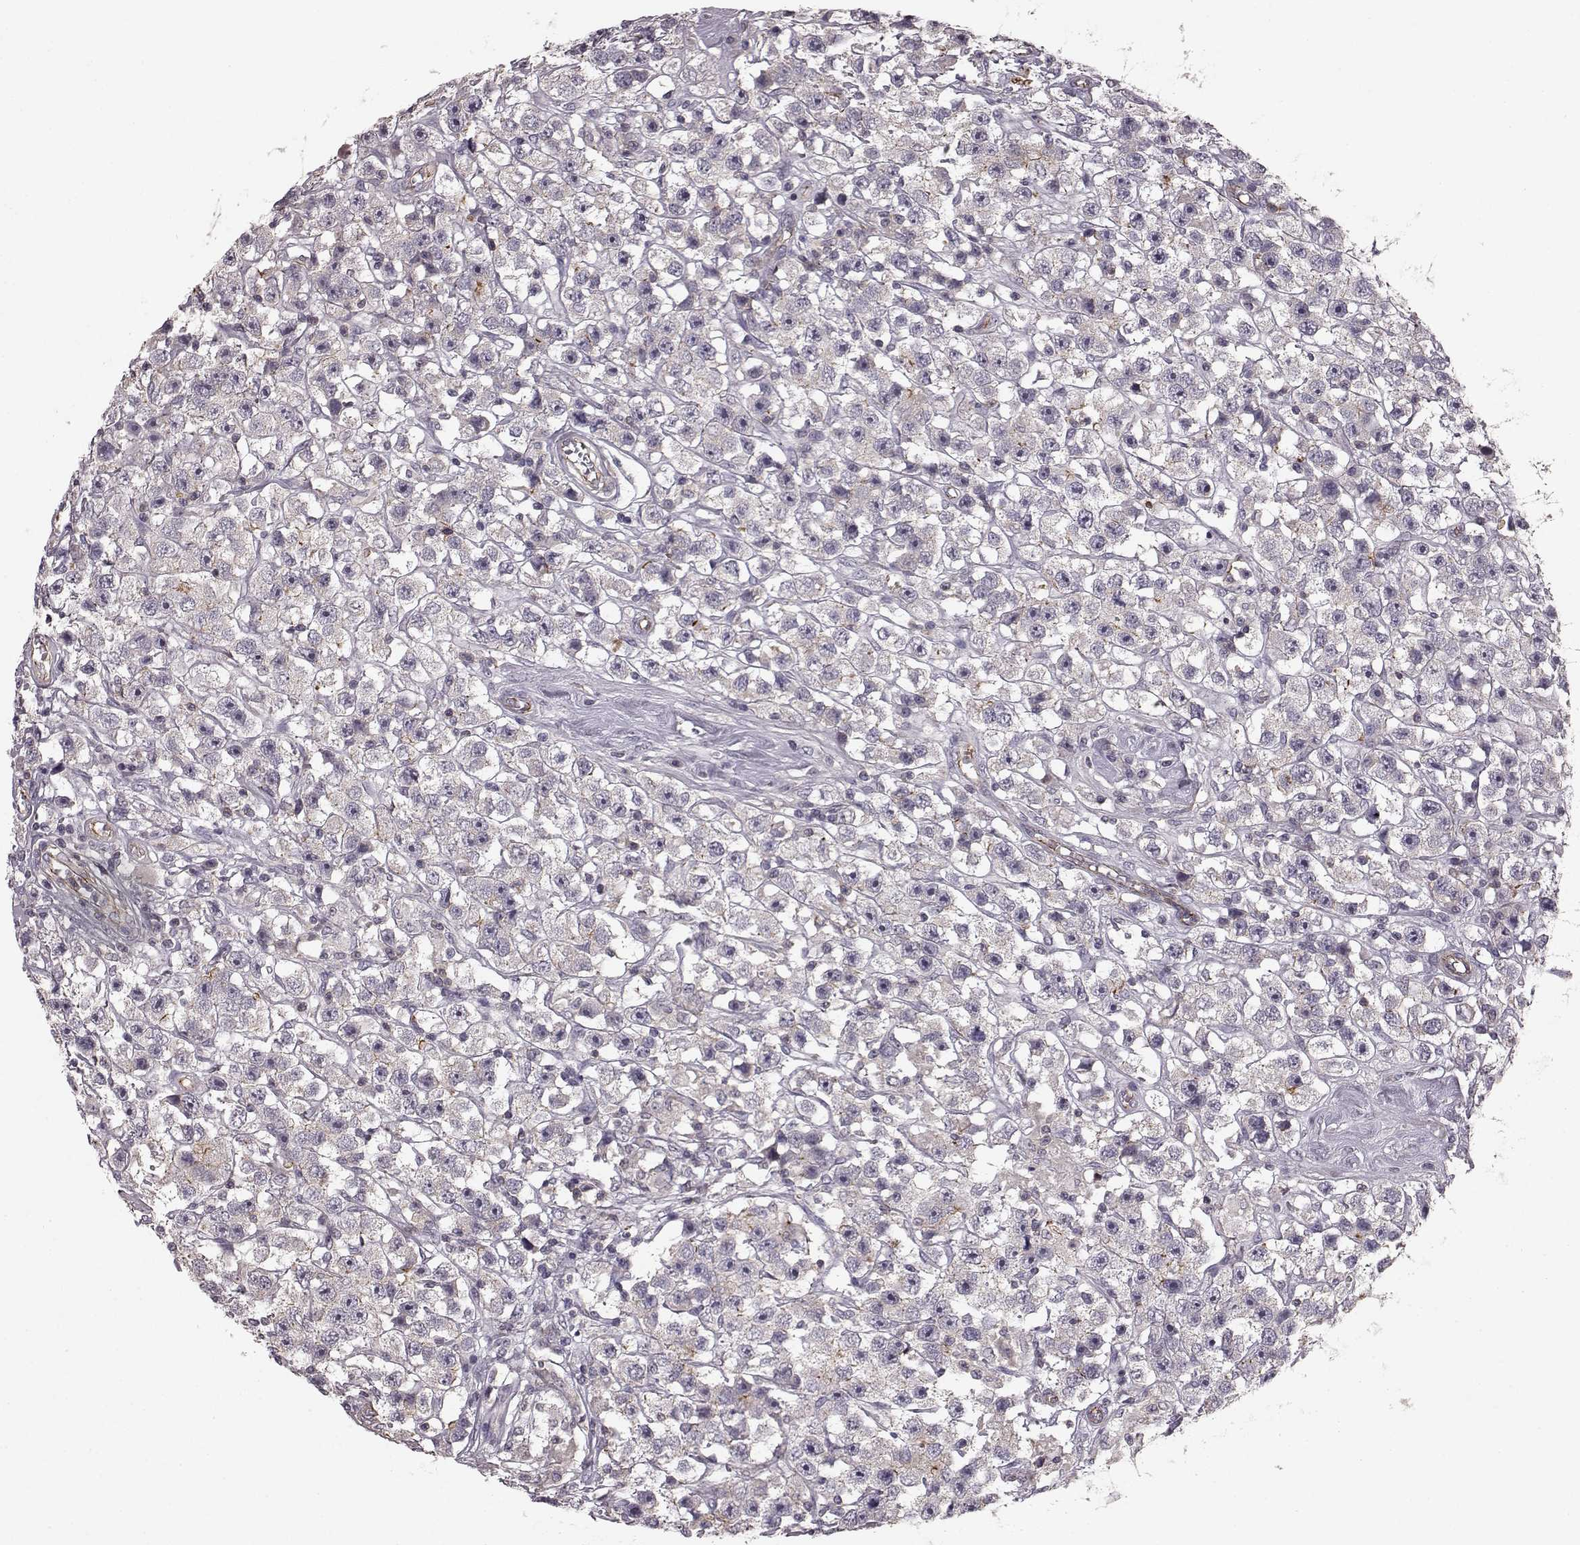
{"staining": {"intensity": "weak", "quantity": "<25%", "location": "cytoplasmic/membranous"}, "tissue": "testis cancer", "cell_type": "Tumor cells", "image_type": "cancer", "snomed": [{"axis": "morphology", "description": "Seminoma, NOS"}, {"axis": "topography", "description": "Testis"}], "caption": "An immunohistochemistry image of testis cancer is shown. There is no staining in tumor cells of testis cancer. (DAB immunohistochemistry (IHC) visualized using brightfield microscopy, high magnification).", "gene": "SLC22A18", "patient": {"sex": "male", "age": 45}}